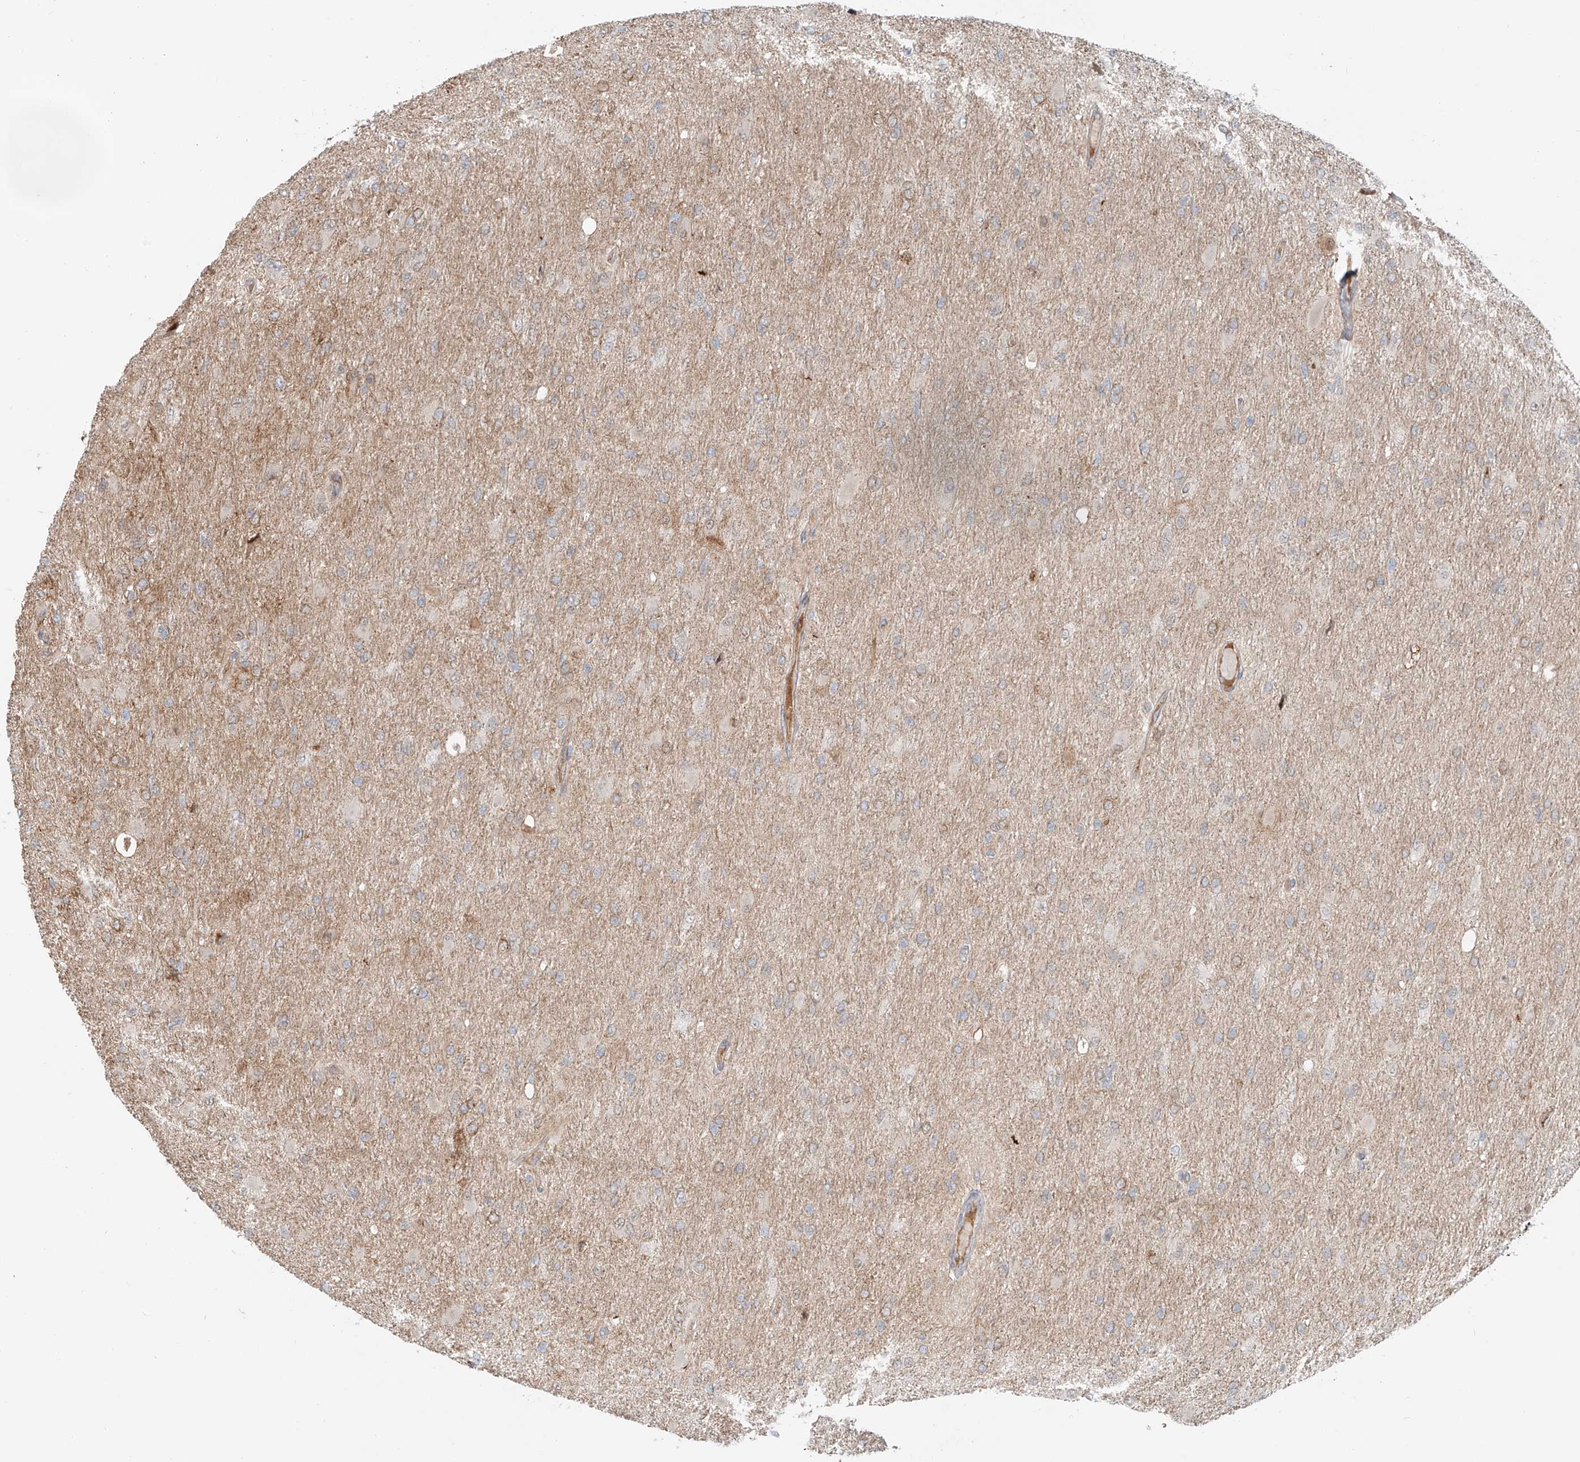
{"staining": {"intensity": "negative", "quantity": "none", "location": "none"}, "tissue": "glioma", "cell_type": "Tumor cells", "image_type": "cancer", "snomed": [{"axis": "morphology", "description": "Glioma, malignant, High grade"}, {"axis": "topography", "description": "Cerebral cortex"}], "caption": "Immunohistochemical staining of human malignant high-grade glioma shows no significant expression in tumor cells.", "gene": "CEP162", "patient": {"sex": "female", "age": 36}}